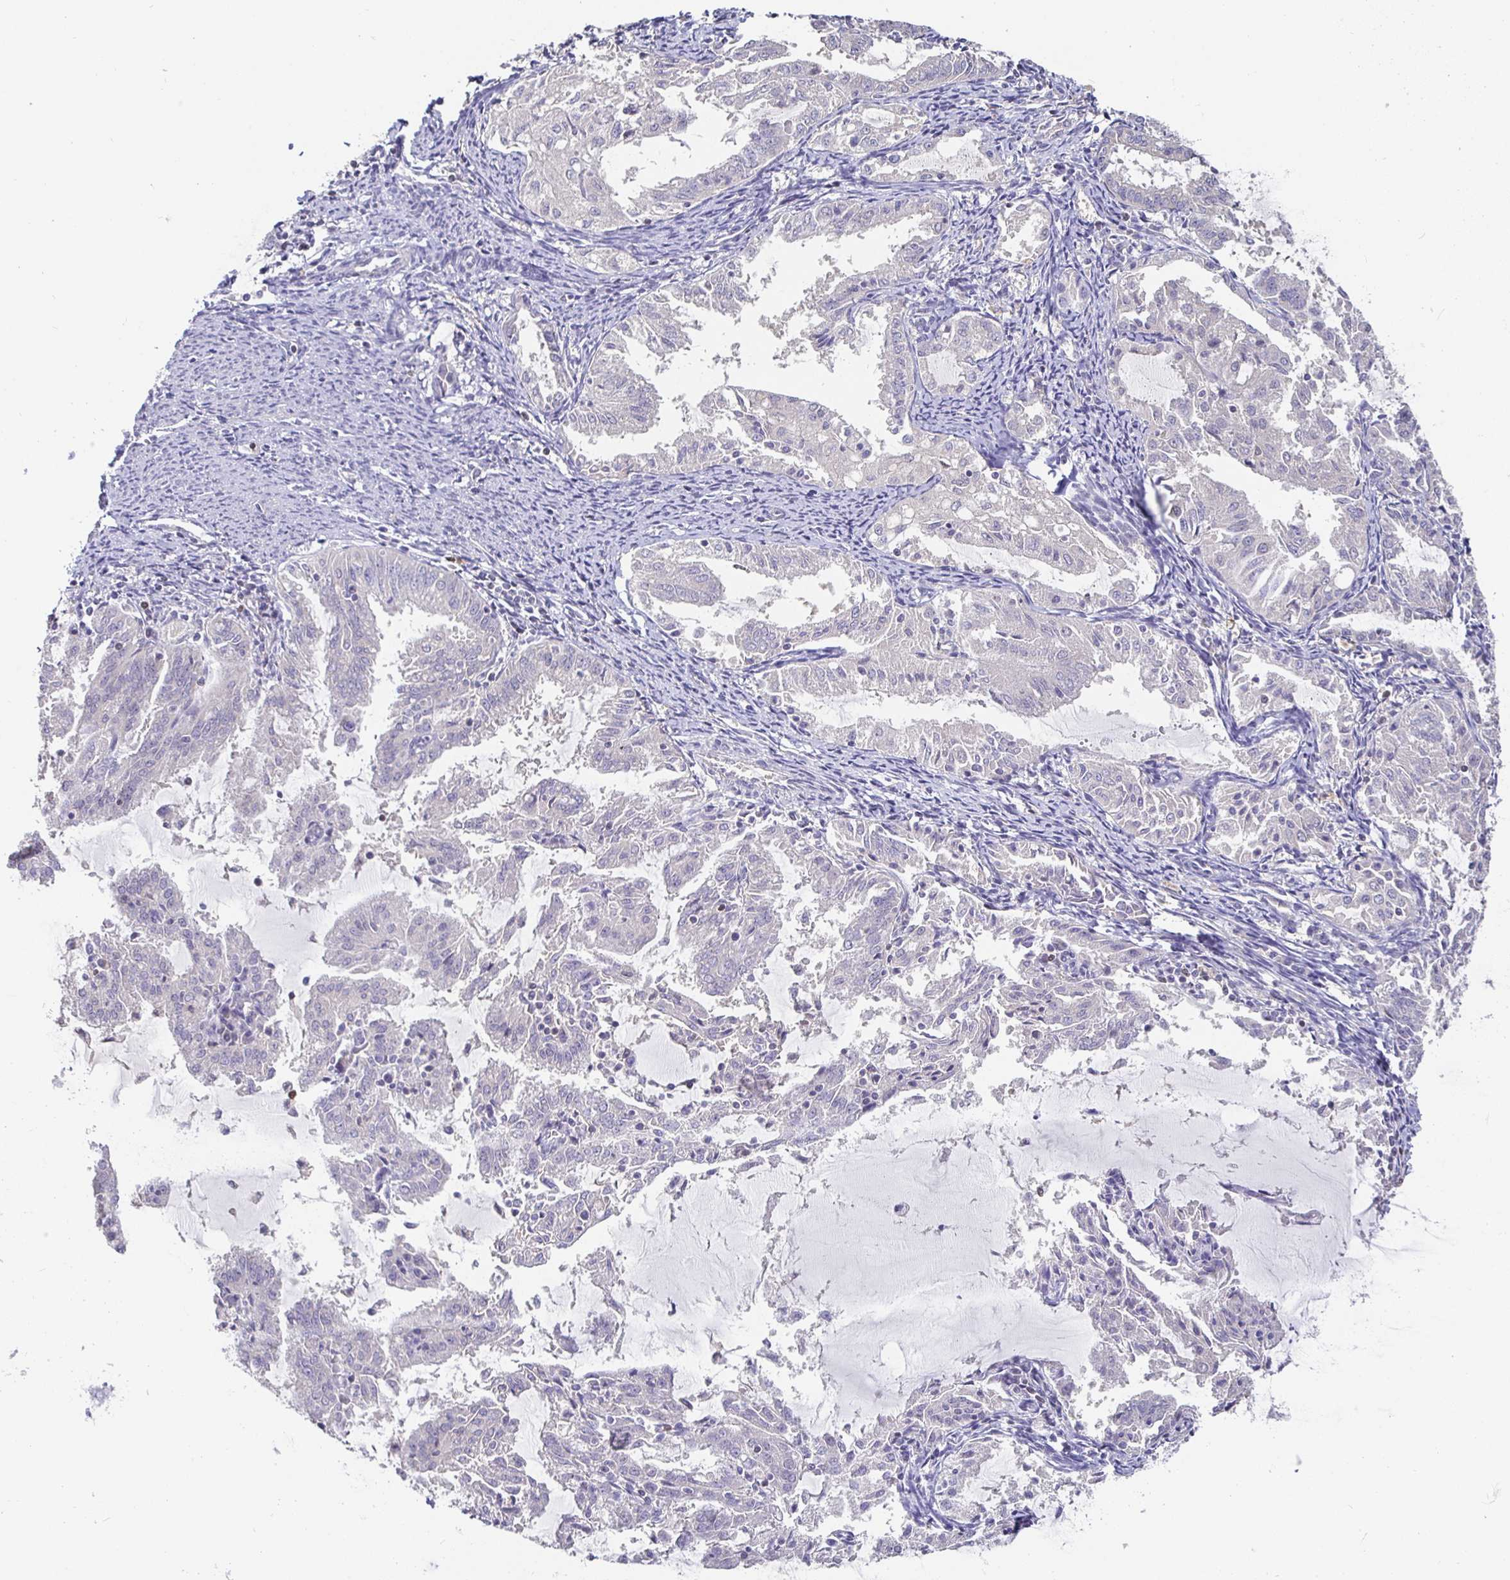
{"staining": {"intensity": "negative", "quantity": "none", "location": "none"}, "tissue": "endometrial cancer", "cell_type": "Tumor cells", "image_type": "cancer", "snomed": [{"axis": "morphology", "description": "Adenocarcinoma, NOS"}, {"axis": "topography", "description": "Endometrium"}], "caption": "DAB (3,3'-diaminobenzidine) immunohistochemical staining of human endometrial cancer (adenocarcinoma) reveals no significant positivity in tumor cells.", "gene": "SATB1", "patient": {"sex": "female", "age": 70}}